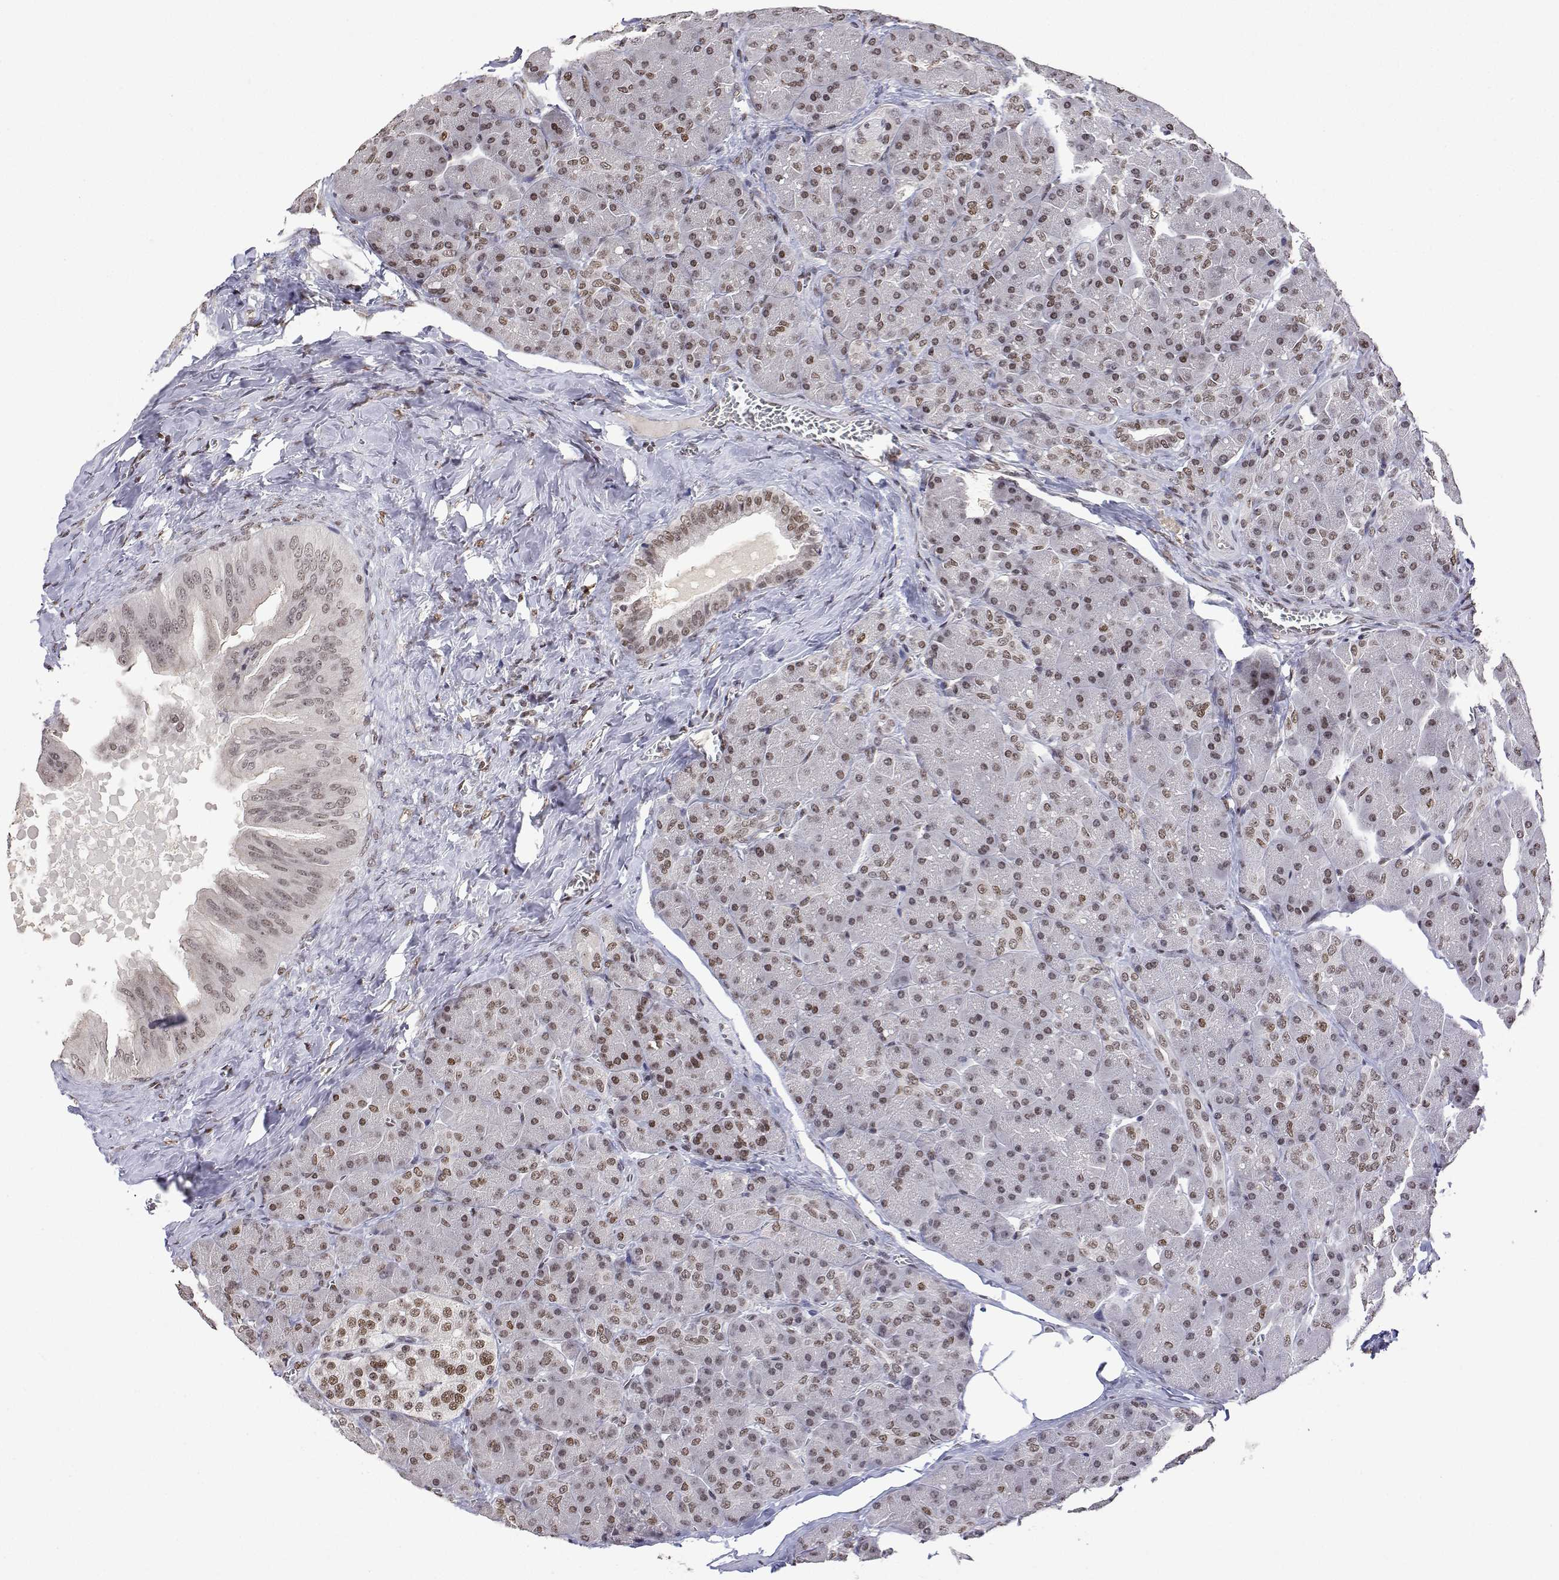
{"staining": {"intensity": "moderate", "quantity": ">75%", "location": "nuclear"}, "tissue": "pancreas", "cell_type": "Exocrine glandular cells", "image_type": "normal", "snomed": [{"axis": "morphology", "description": "Normal tissue, NOS"}, {"axis": "topography", "description": "Pancreas"}], "caption": "The histopathology image shows staining of normal pancreas, revealing moderate nuclear protein expression (brown color) within exocrine glandular cells.", "gene": "XPC", "patient": {"sex": "male", "age": 55}}